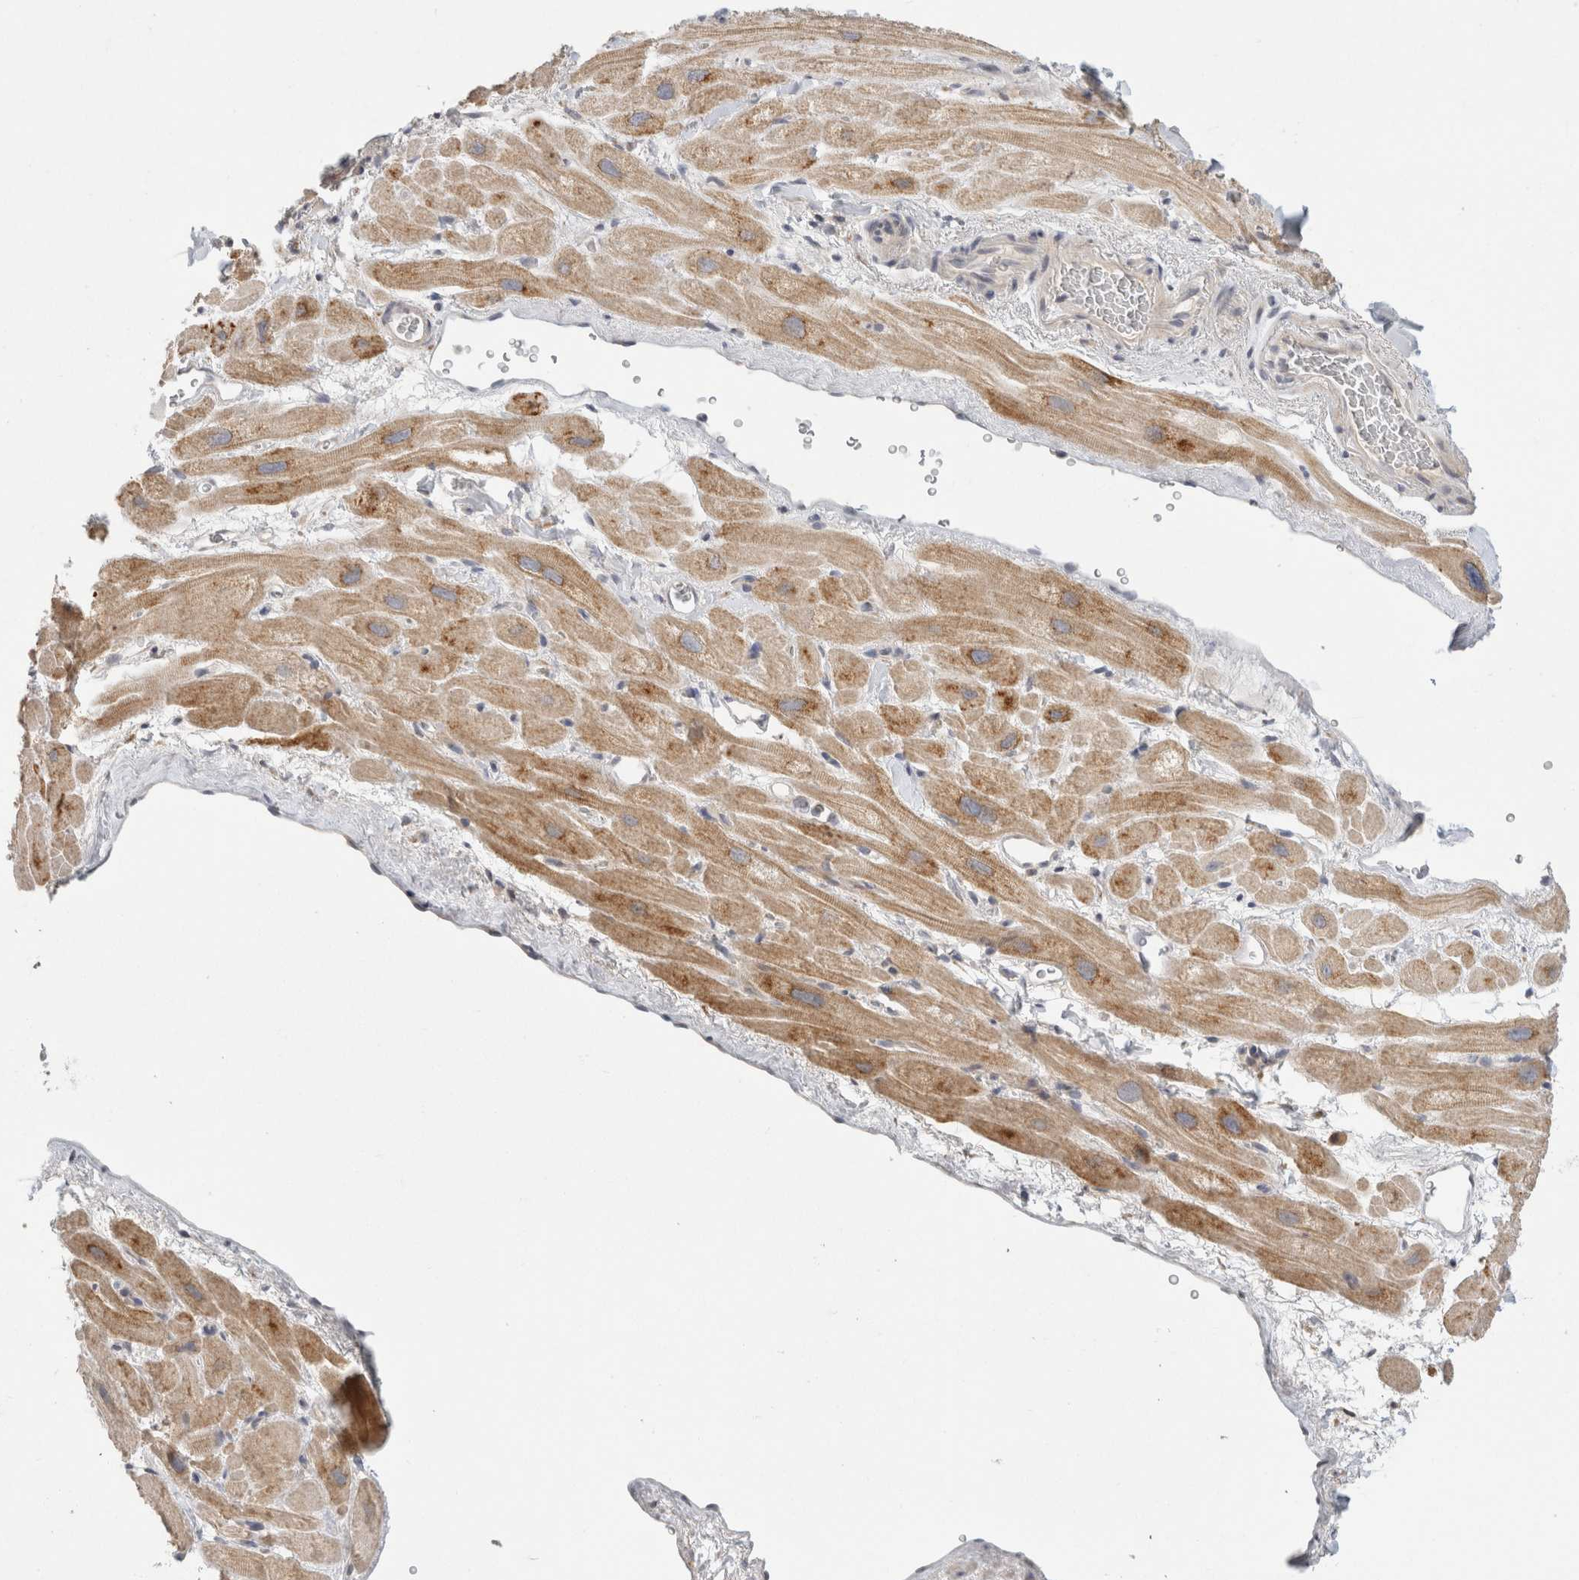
{"staining": {"intensity": "moderate", "quantity": "25%-75%", "location": "cytoplasmic/membranous"}, "tissue": "heart muscle", "cell_type": "Cardiomyocytes", "image_type": "normal", "snomed": [{"axis": "morphology", "description": "Normal tissue, NOS"}, {"axis": "topography", "description": "Heart"}], "caption": "Heart muscle stained with a brown dye reveals moderate cytoplasmic/membranous positive positivity in approximately 25%-75% of cardiomyocytes.", "gene": "CHRM4", "patient": {"sex": "male", "age": 49}}